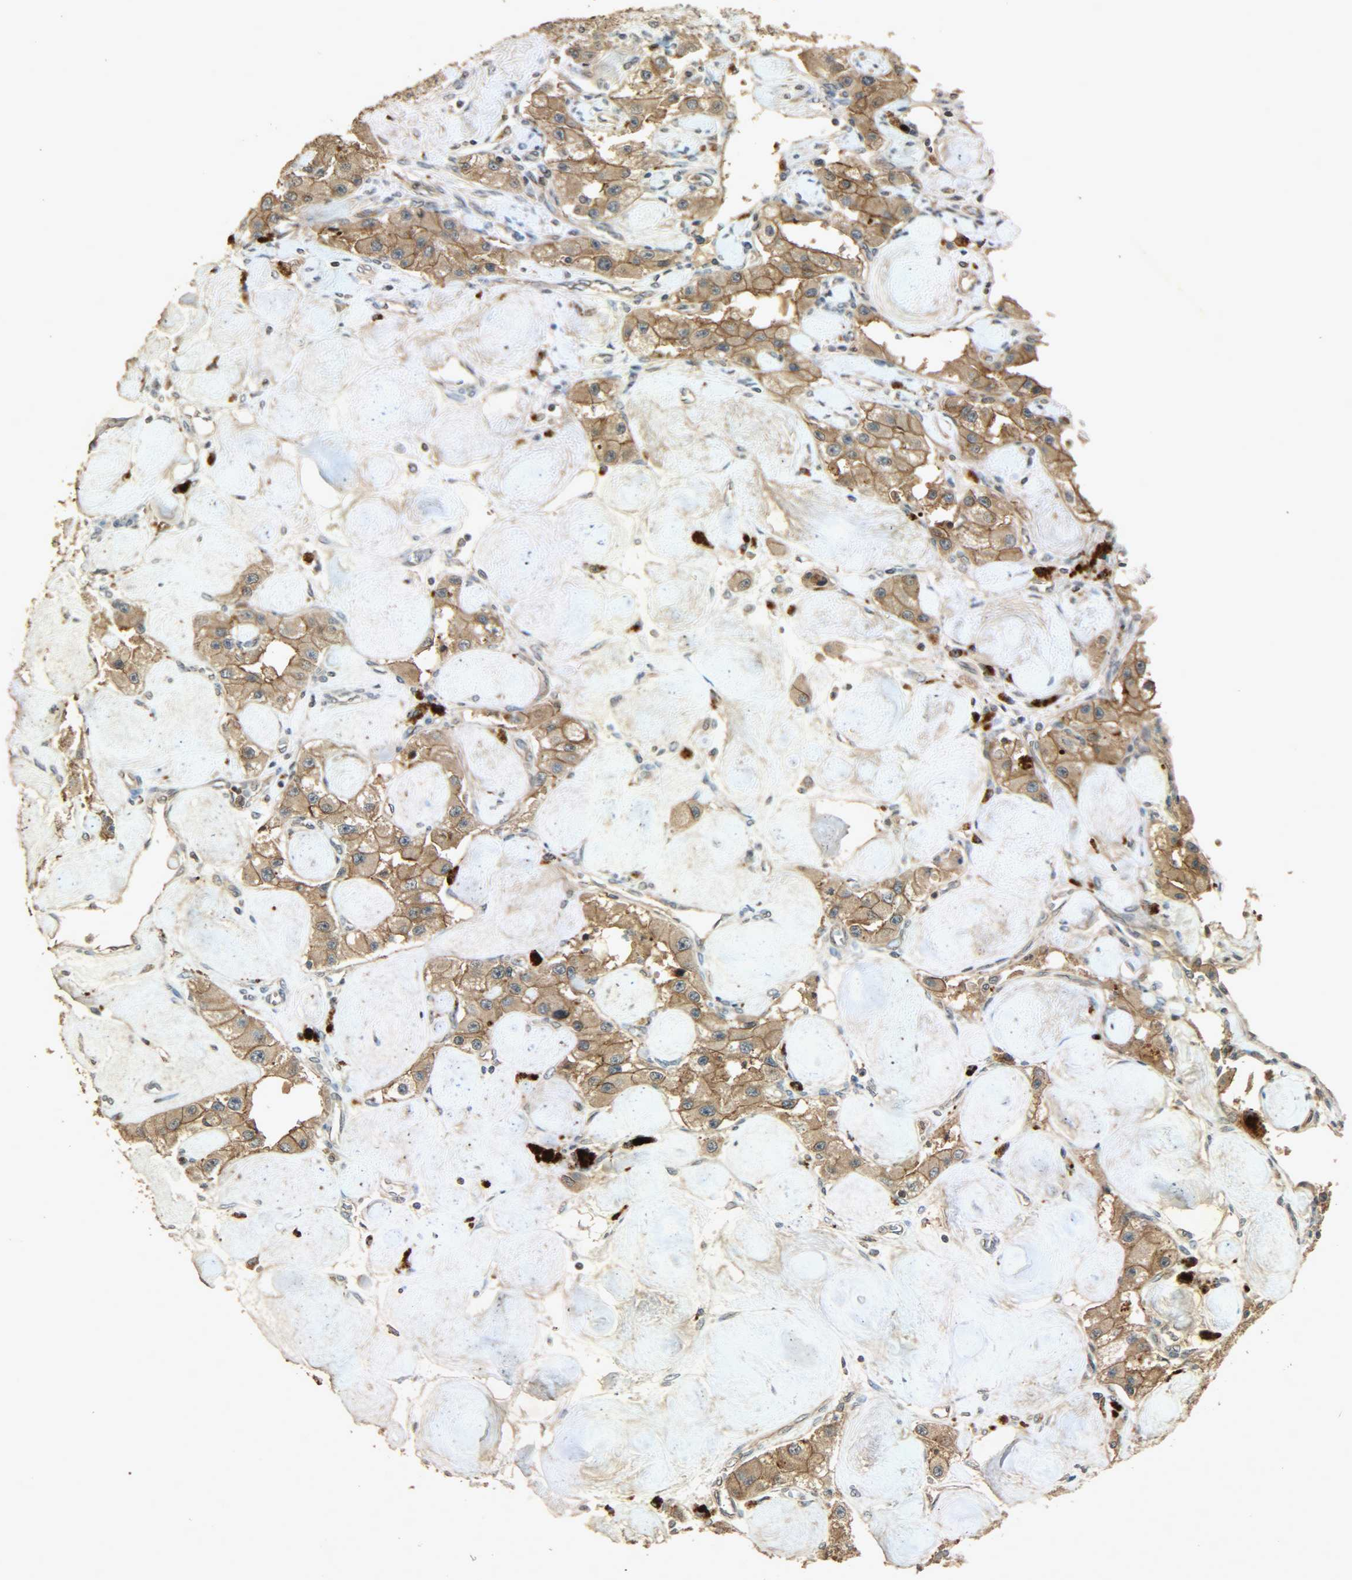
{"staining": {"intensity": "moderate", "quantity": ">75%", "location": "cytoplasmic/membranous"}, "tissue": "carcinoid", "cell_type": "Tumor cells", "image_type": "cancer", "snomed": [{"axis": "morphology", "description": "Carcinoid, malignant, NOS"}, {"axis": "topography", "description": "Pancreas"}], "caption": "Human carcinoid stained for a protein (brown) shows moderate cytoplasmic/membranous positive positivity in approximately >75% of tumor cells.", "gene": "ATP2B1", "patient": {"sex": "male", "age": 41}}